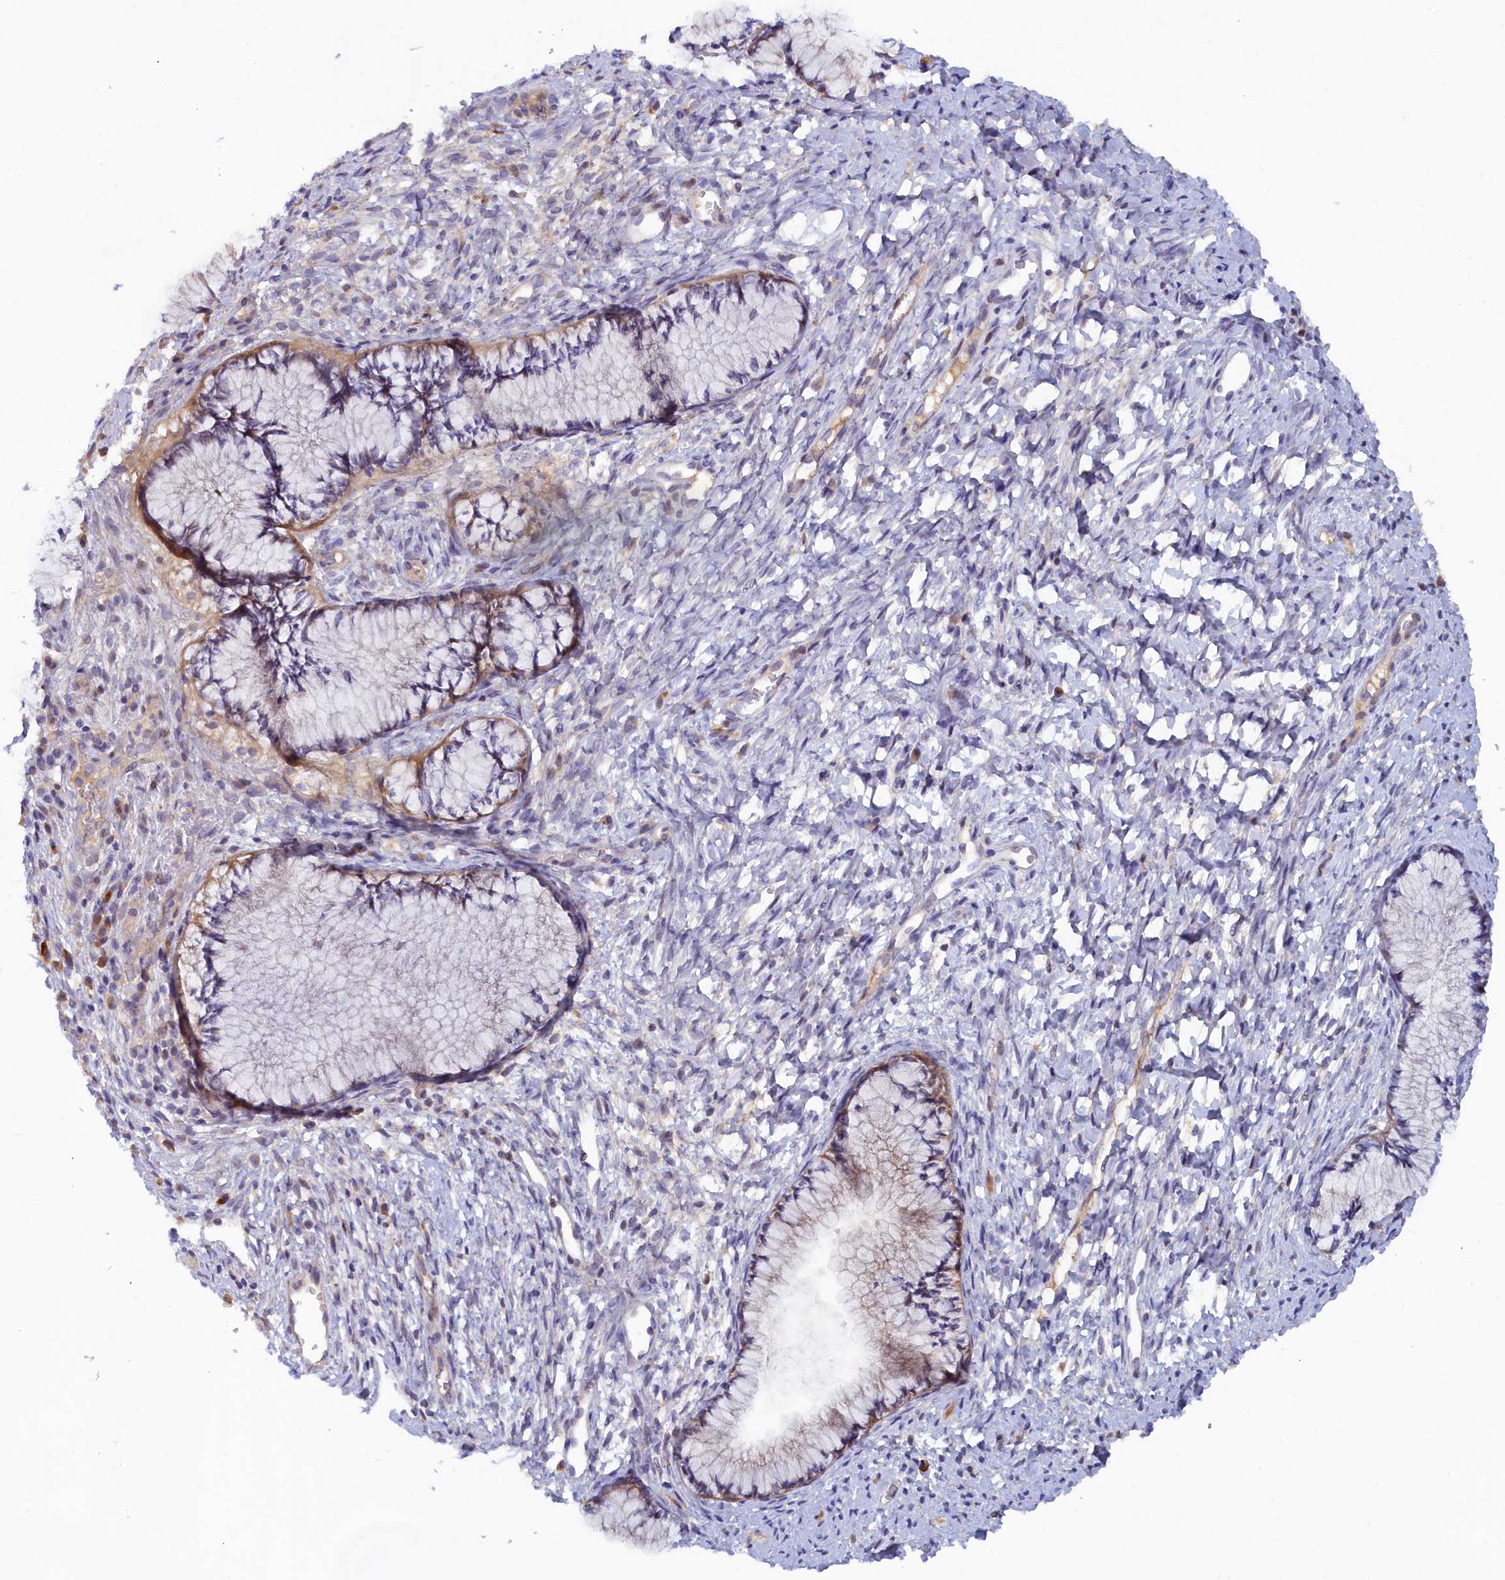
{"staining": {"intensity": "weak", "quantity": "25%-75%", "location": "cytoplasmic/membranous"}, "tissue": "cervix", "cell_type": "Glandular cells", "image_type": "normal", "snomed": [{"axis": "morphology", "description": "Normal tissue, NOS"}, {"axis": "topography", "description": "Cervix"}], "caption": "Immunohistochemical staining of benign cervix exhibits 25%-75% levels of weak cytoplasmic/membranous protein positivity in about 25%-75% of glandular cells.", "gene": "SPATA5L1", "patient": {"sex": "female", "age": 42}}